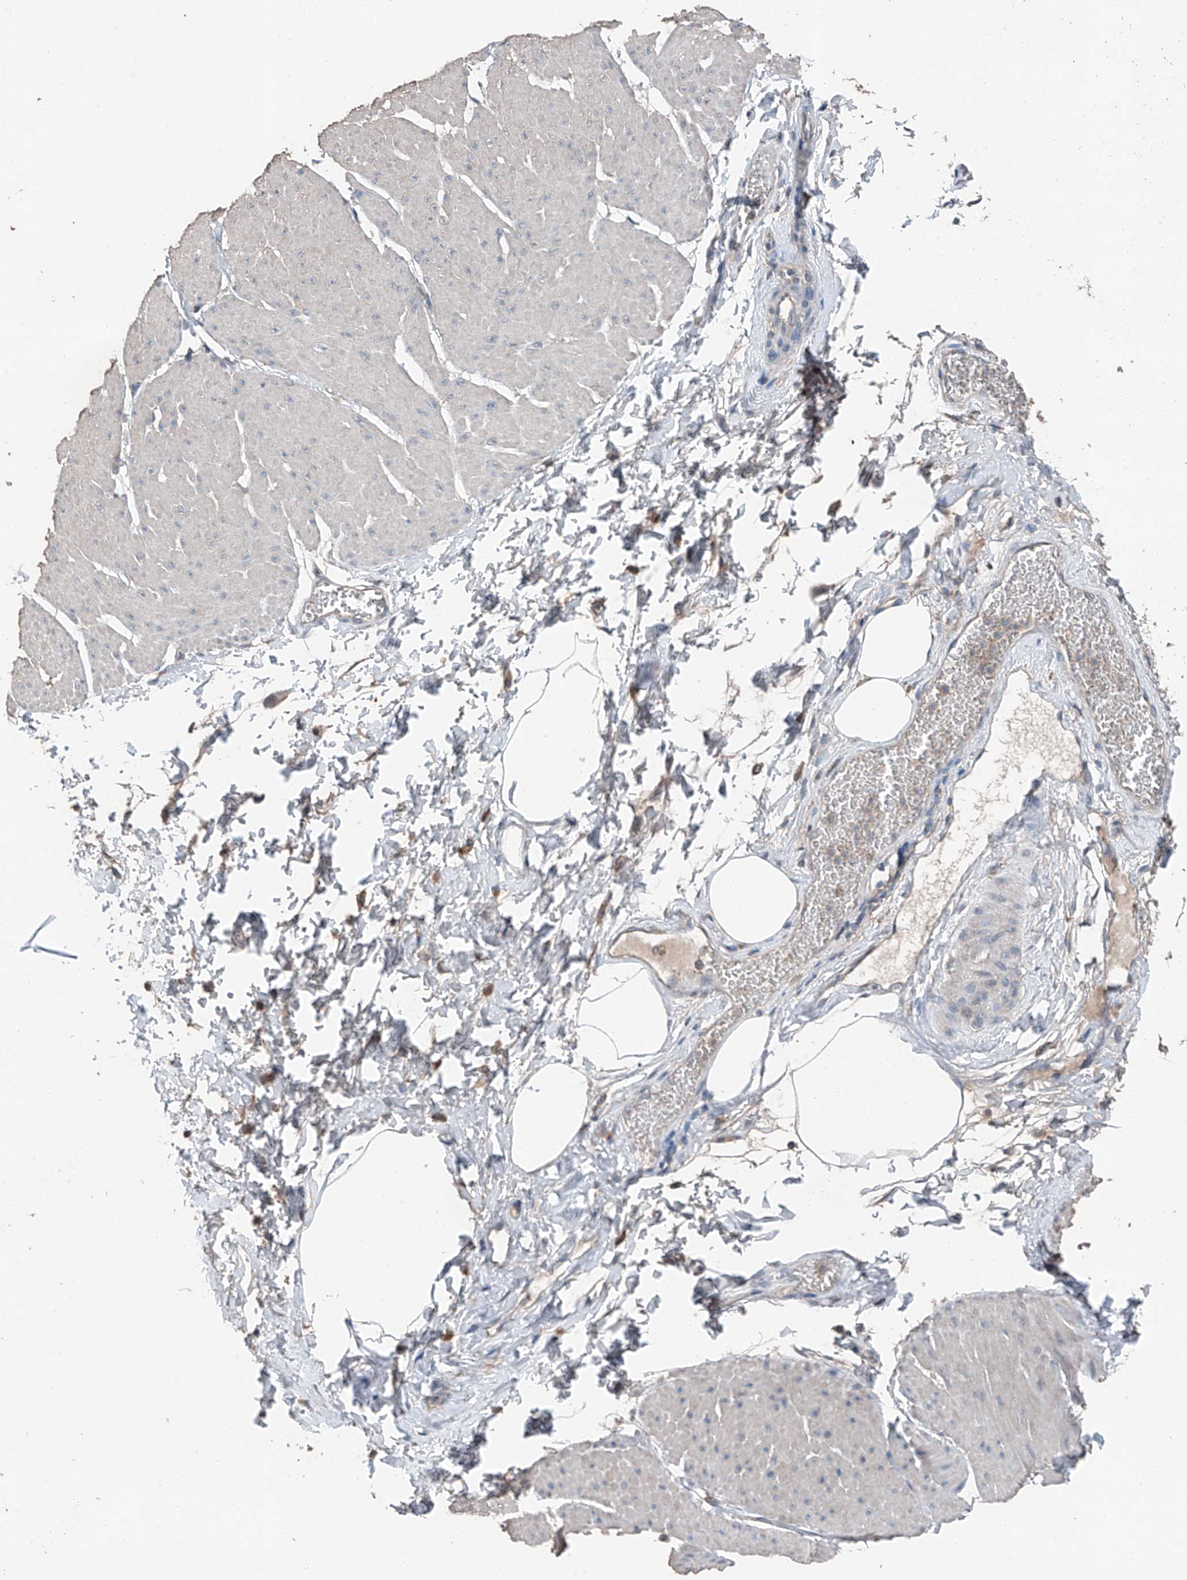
{"staining": {"intensity": "negative", "quantity": "none", "location": "none"}, "tissue": "smooth muscle", "cell_type": "Smooth muscle cells", "image_type": "normal", "snomed": [{"axis": "morphology", "description": "Urothelial carcinoma, High grade"}, {"axis": "topography", "description": "Urinary bladder"}], "caption": "This micrograph is of benign smooth muscle stained with immunohistochemistry to label a protein in brown with the nuclei are counter-stained blue. There is no staining in smooth muscle cells.", "gene": "MAMLD1", "patient": {"sex": "male", "age": 46}}